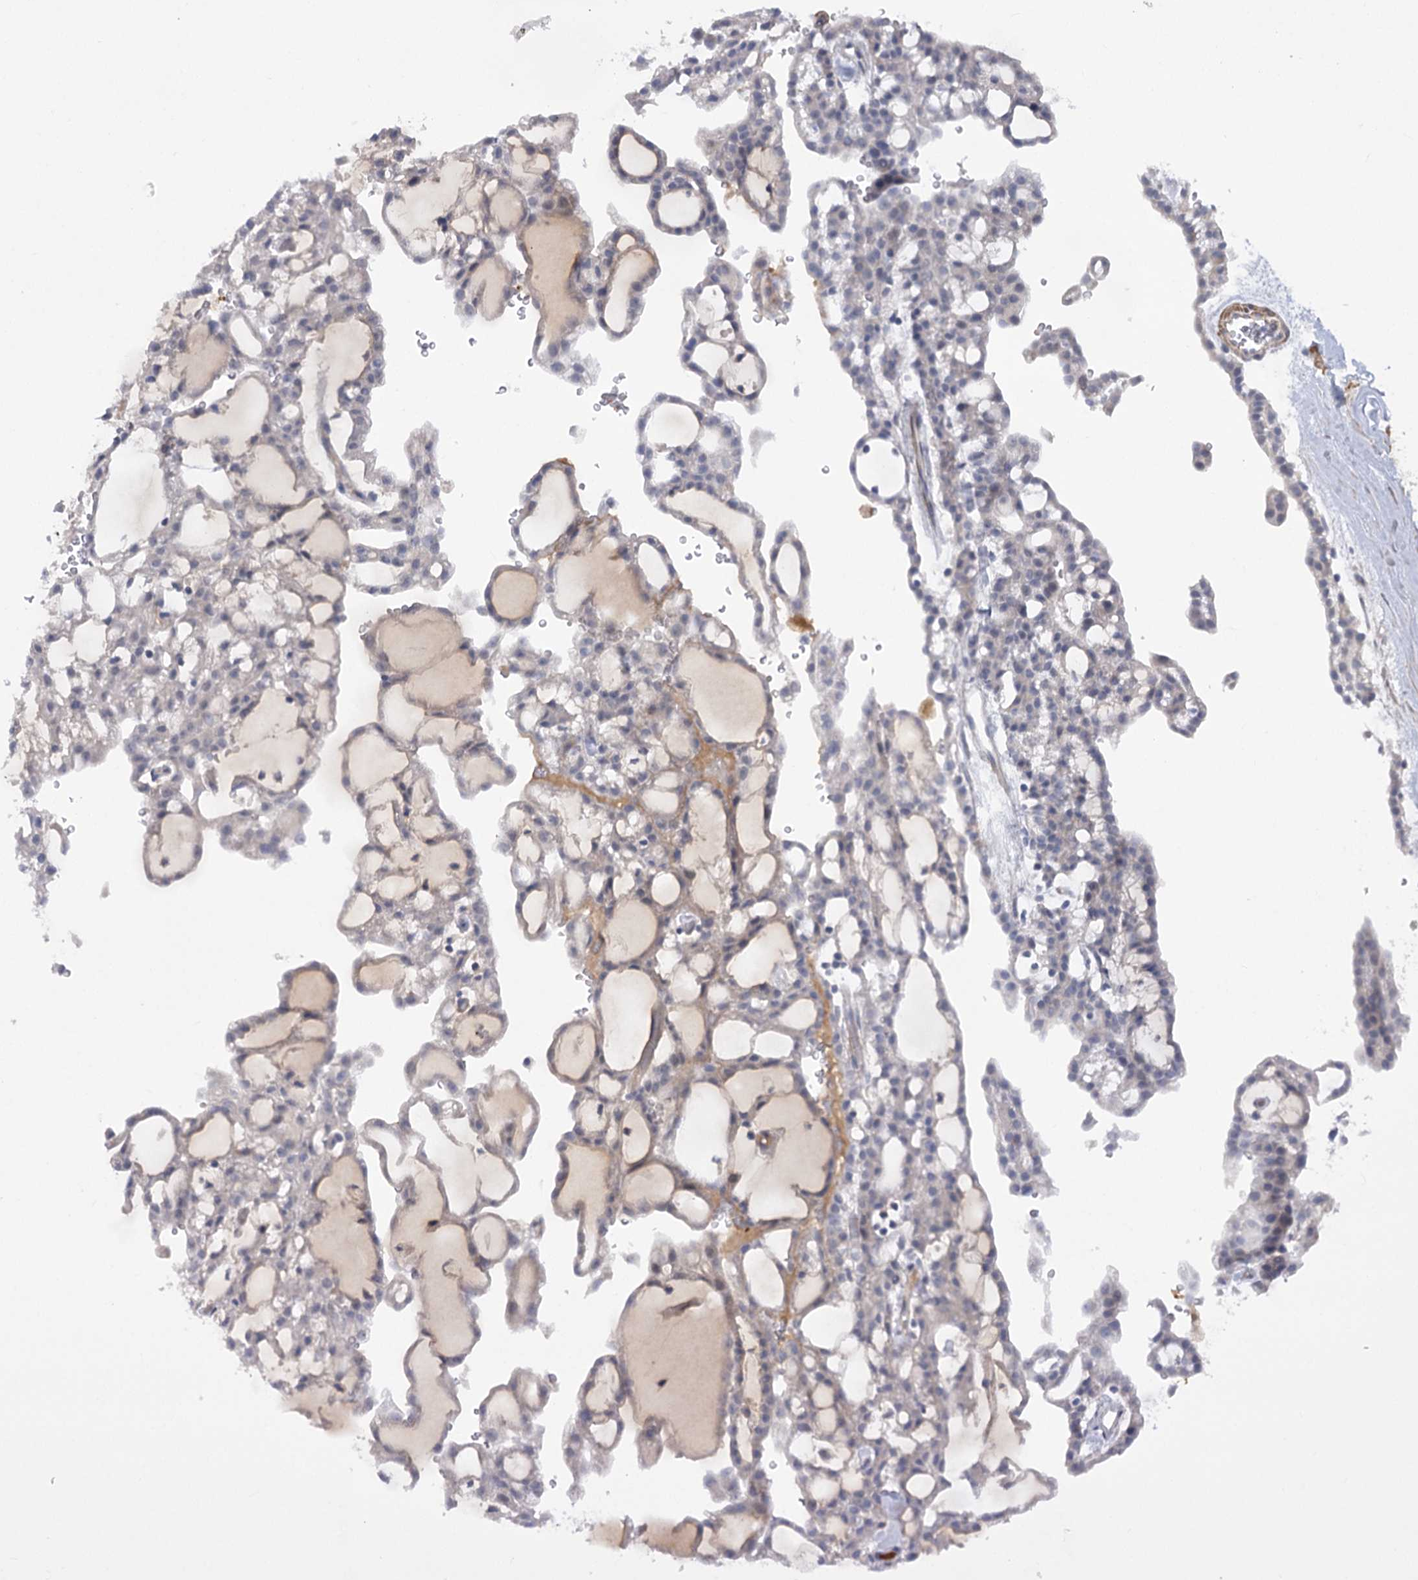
{"staining": {"intensity": "negative", "quantity": "none", "location": "none"}, "tissue": "renal cancer", "cell_type": "Tumor cells", "image_type": "cancer", "snomed": [{"axis": "morphology", "description": "Adenocarcinoma, NOS"}, {"axis": "topography", "description": "Kidney"}], "caption": "Immunohistochemistry (IHC) micrograph of adenocarcinoma (renal) stained for a protein (brown), which shows no staining in tumor cells.", "gene": "TENM2", "patient": {"sex": "male", "age": 63}}